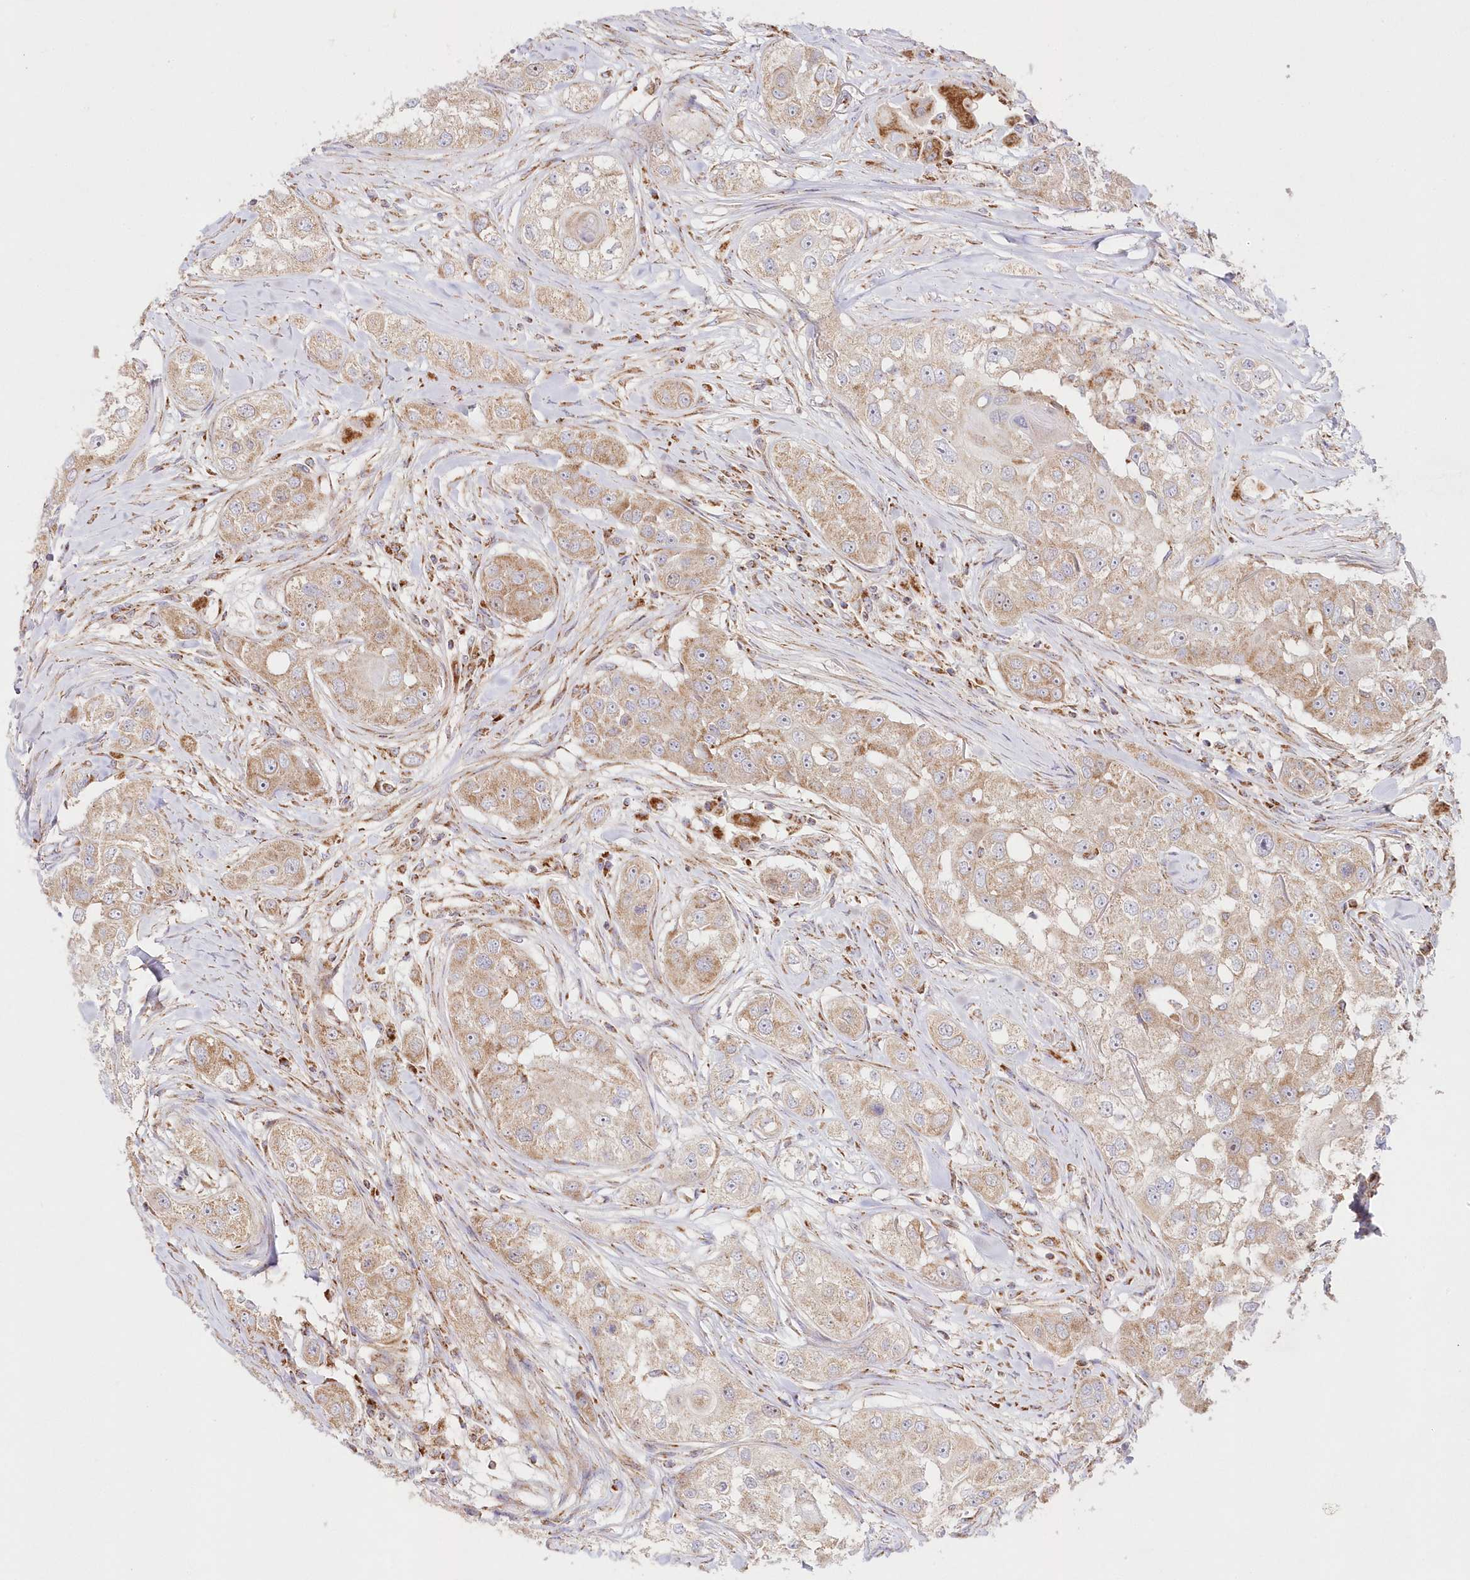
{"staining": {"intensity": "weak", "quantity": ">75%", "location": "cytoplasmic/membranous"}, "tissue": "head and neck cancer", "cell_type": "Tumor cells", "image_type": "cancer", "snomed": [{"axis": "morphology", "description": "Normal tissue, NOS"}, {"axis": "morphology", "description": "Squamous cell carcinoma, NOS"}, {"axis": "topography", "description": "Skeletal muscle"}, {"axis": "topography", "description": "Head-Neck"}], "caption": "Head and neck cancer stained for a protein (brown) shows weak cytoplasmic/membranous positive staining in approximately >75% of tumor cells.", "gene": "DNA2", "patient": {"sex": "male", "age": 51}}